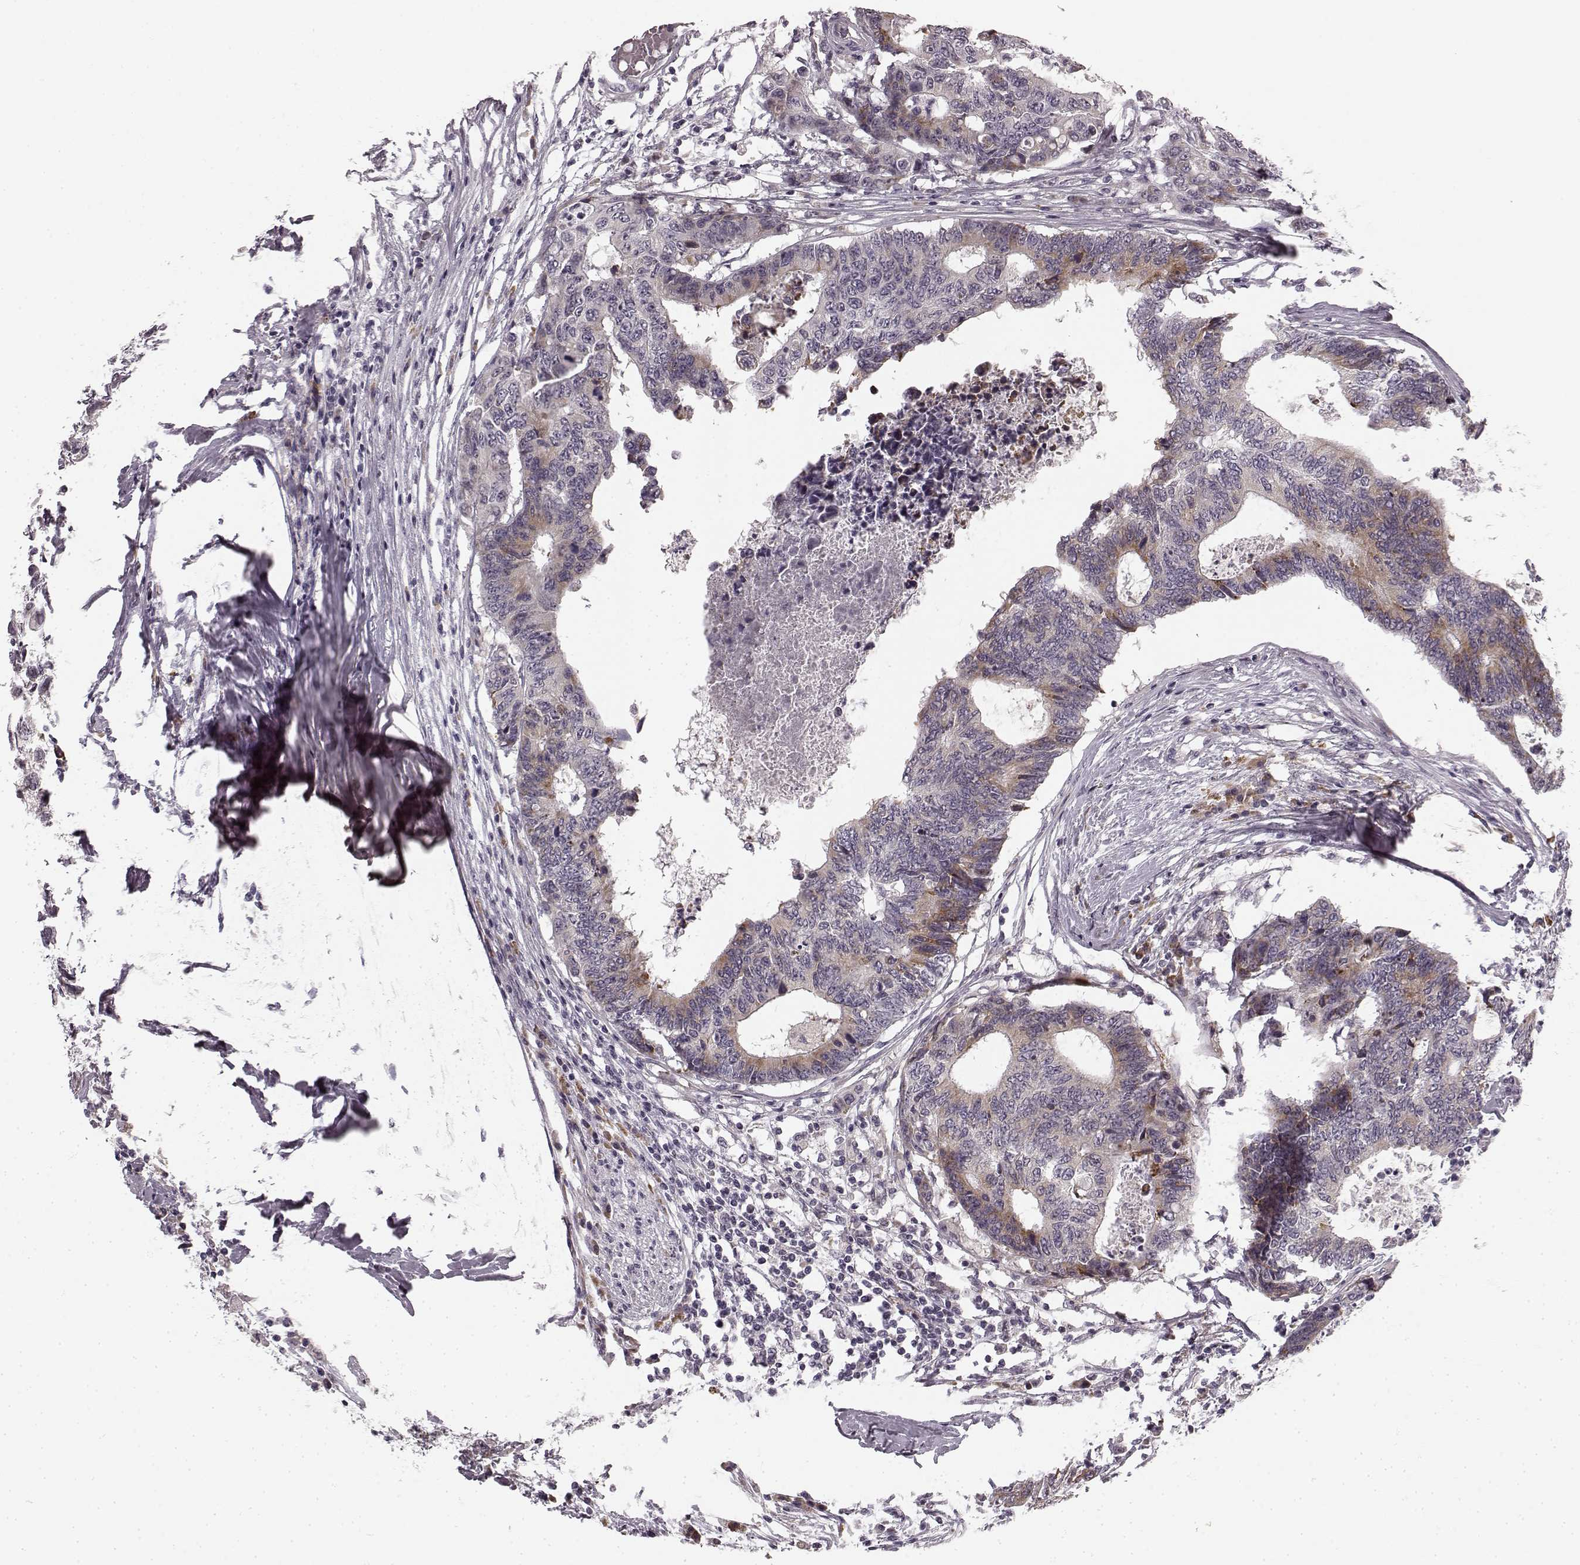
{"staining": {"intensity": "moderate", "quantity": "<25%", "location": "cytoplasmic/membranous"}, "tissue": "colorectal cancer", "cell_type": "Tumor cells", "image_type": "cancer", "snomed": [{"axis": "morphology", "description": "Adenocarcinoma, NOS"}, {"axis": "topography", "description": "Colon"}], "caption": "Colorectal cancer (adenocarcinoma) tissue reveals moderate cytoplasmic/membranous staining in about <25% of tumor cells, visualized by immunohistochemistry.", "gene": "FAM234B", "patient": {"sex": "female", "age": 48}}